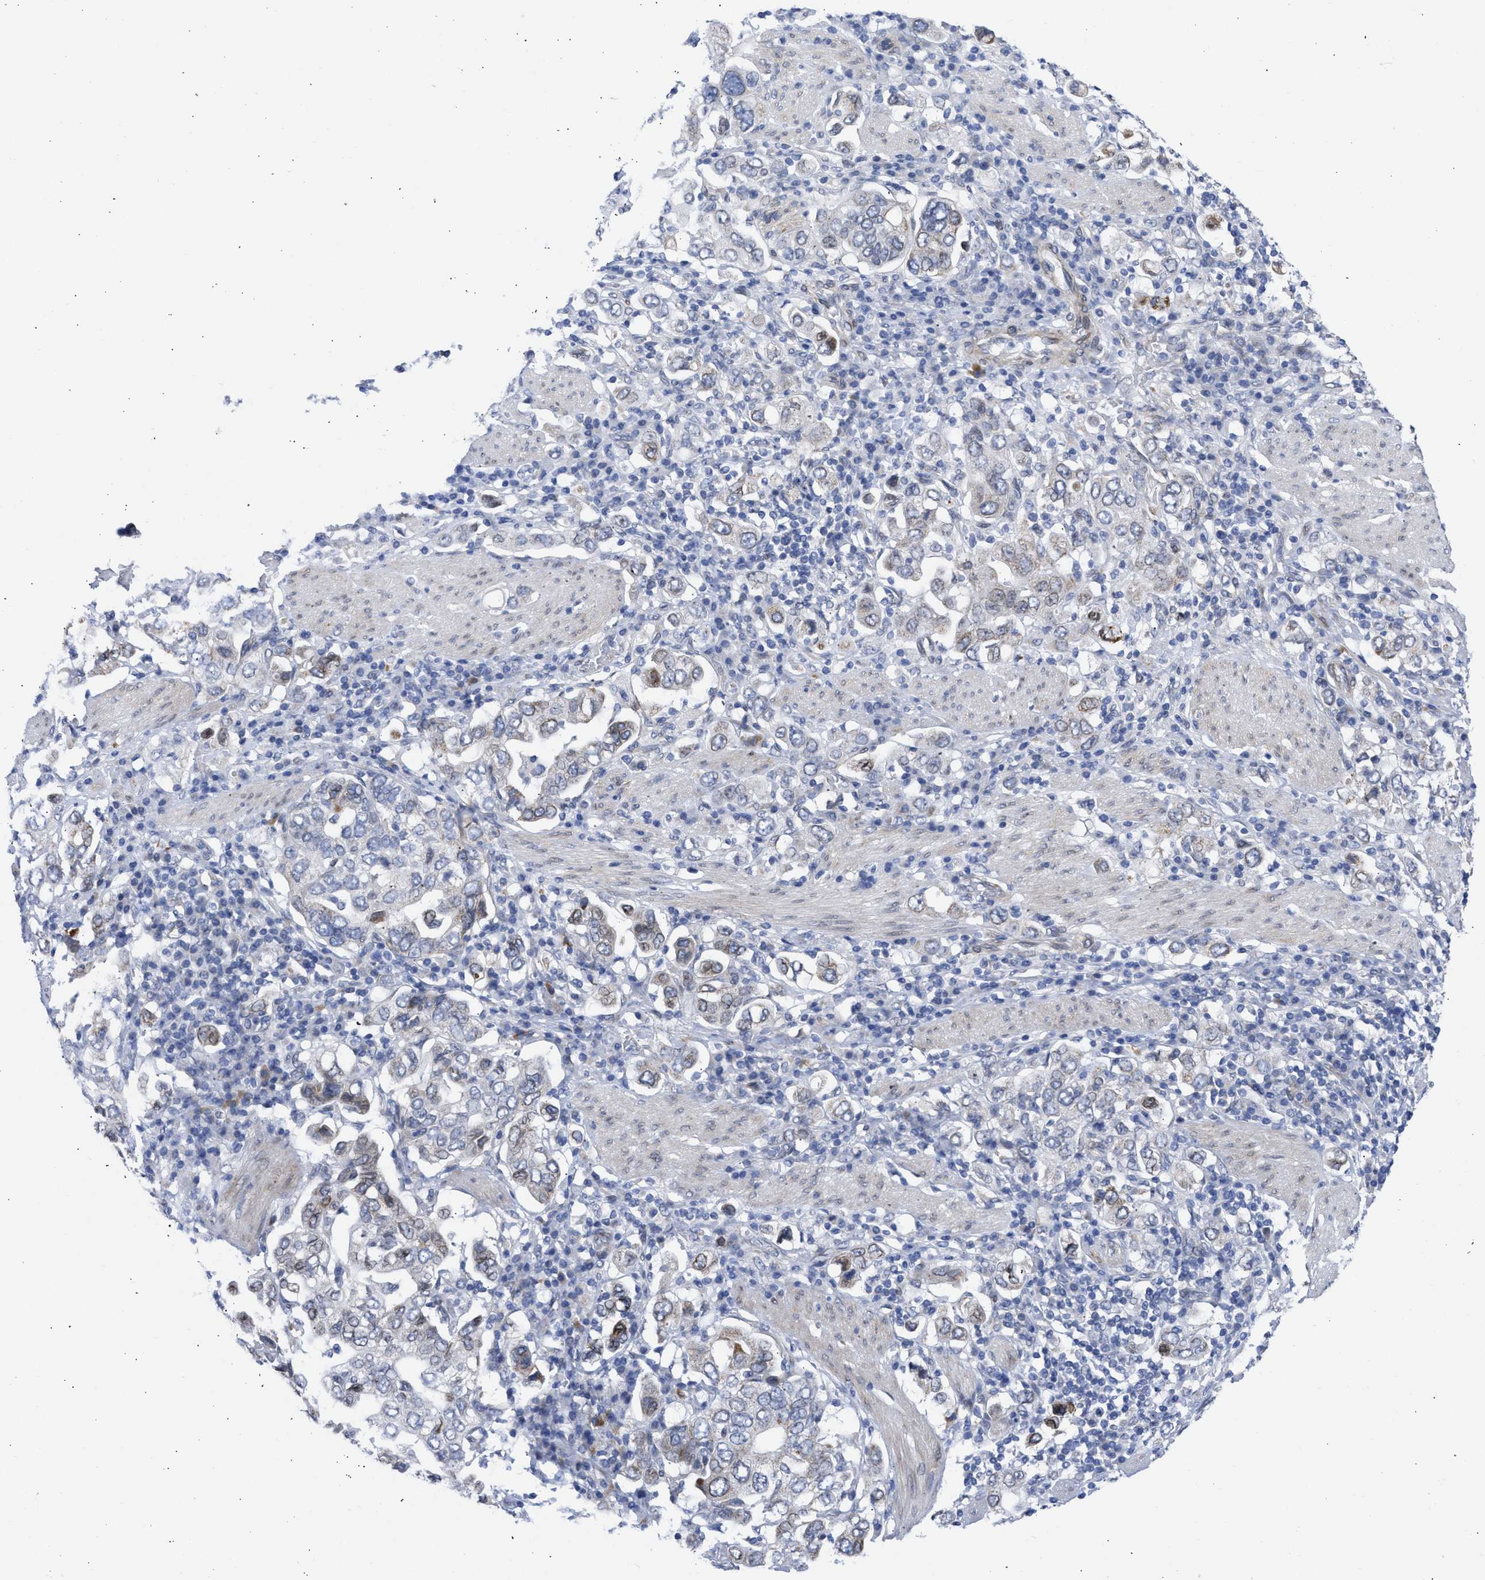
{"staining": {"intensity": "weak", "quantity": "<25%", "location": "cytoplasmic/membranous"}, "tissue": "stomach cancer", "cell_type": "Tumor cells", "image_type": "cancer", "snomed": [{"axis": "morphology", "description": "Adenocarcinoma, NOS"}, {"axis": "topography", "description": "Stomach, upper"}], "caption": "Protein analysis of adenocarcinoma (stomach) reveals no significant positivity in tumor cells. (IHC, brightfield microscopy, high magnification).", "gene": "NUP35", "patient": {"sex": "male", "age": 62}}